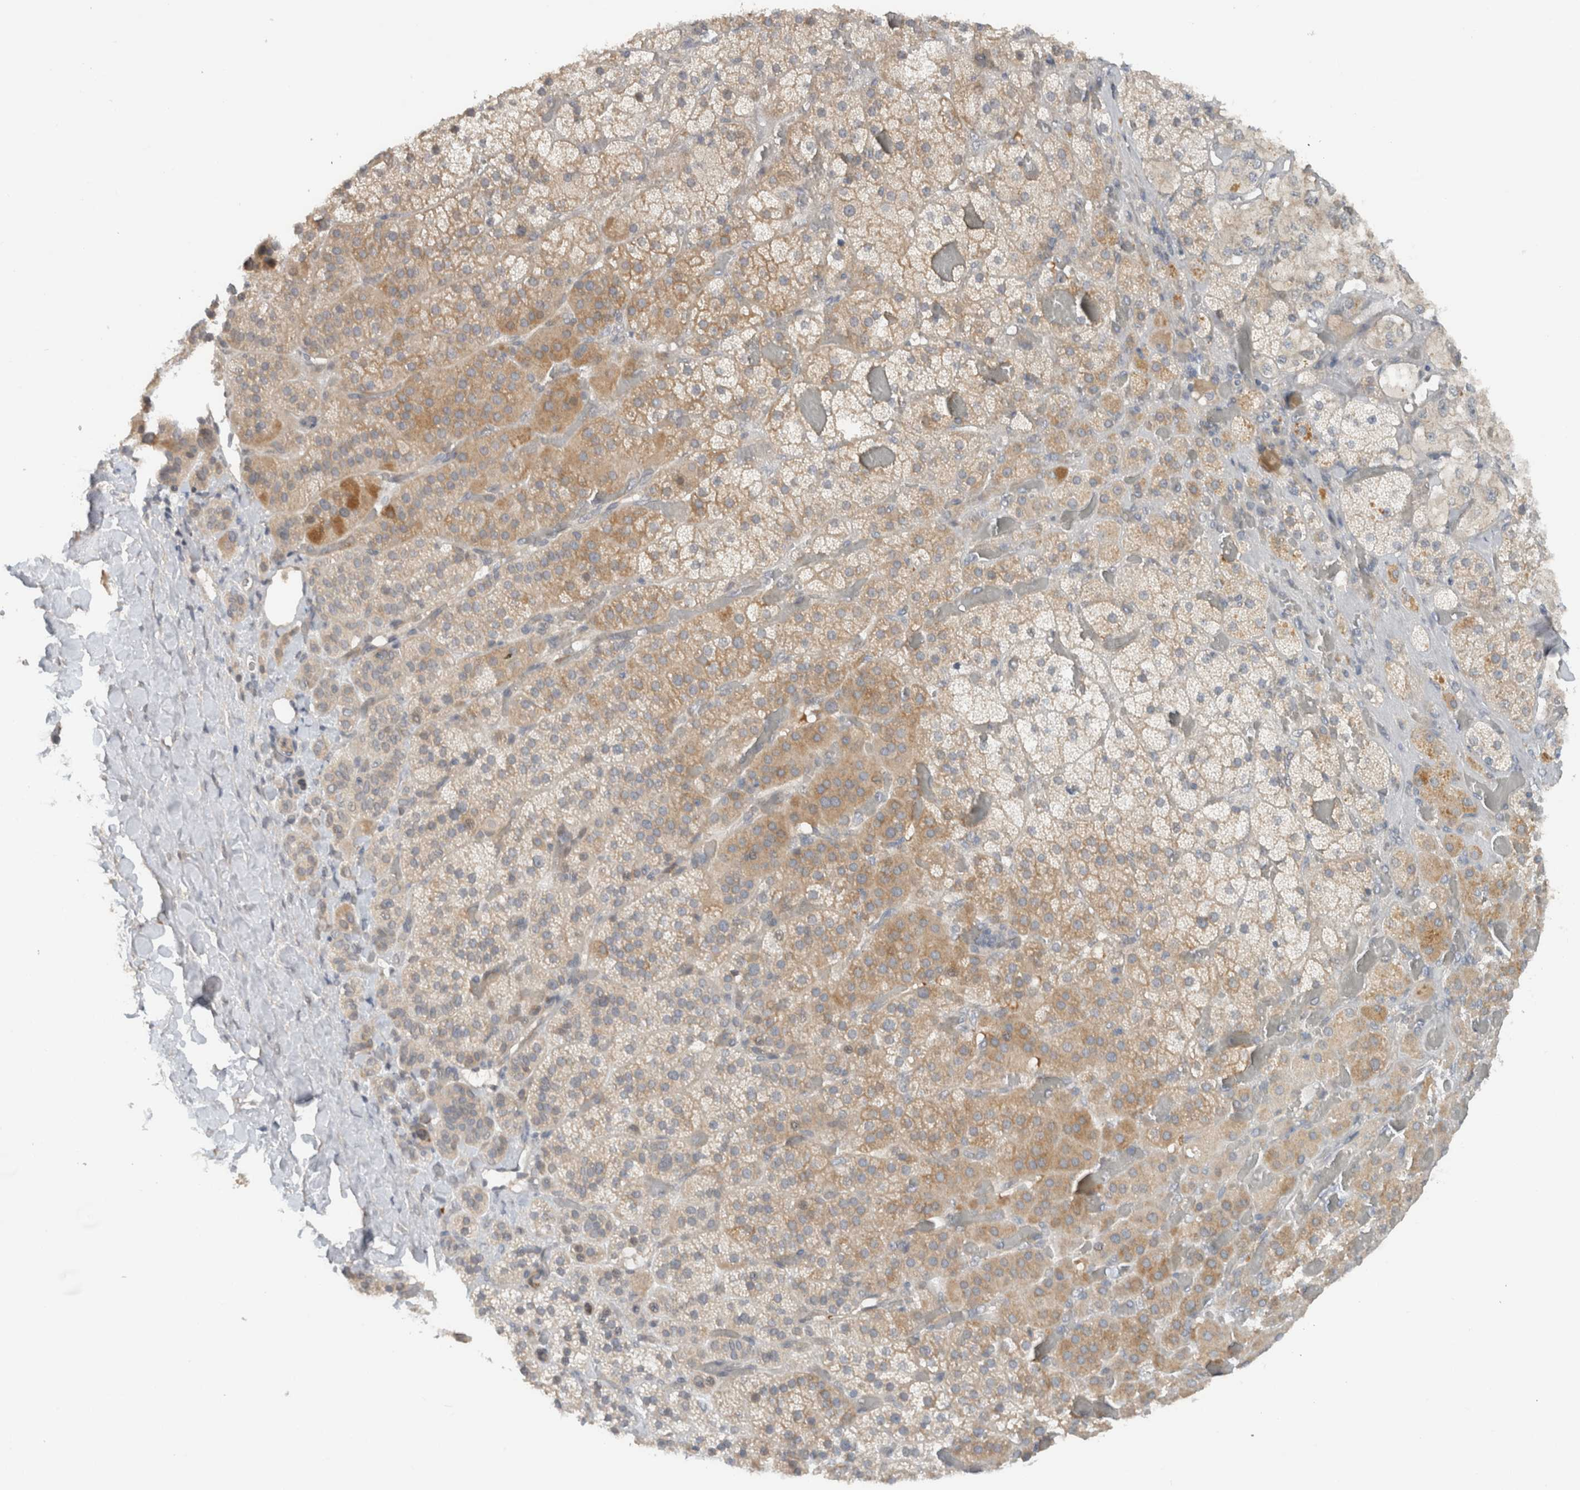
{"staining": {"intensity": "moderate", "quantity": "<25%", "location": "cytoplasmic/membranous"}, "tissue": "adrenal gland", "cell_type": "Glandular cells", "image_type": "normal", "snomed": [{"axis": "morphology", "description": "Normal tissue, NOS"}, {"axis": "topography", "description": "Adrenal gland"}], "caption": "This is an image of IHC staining of unremarkable adrenal gland, which shows moderate positivity in the cytoplasmic/membranous of glandular cells.", "gene": "ERCC6L2", "patient": {"sex": "male", "age": 57}}